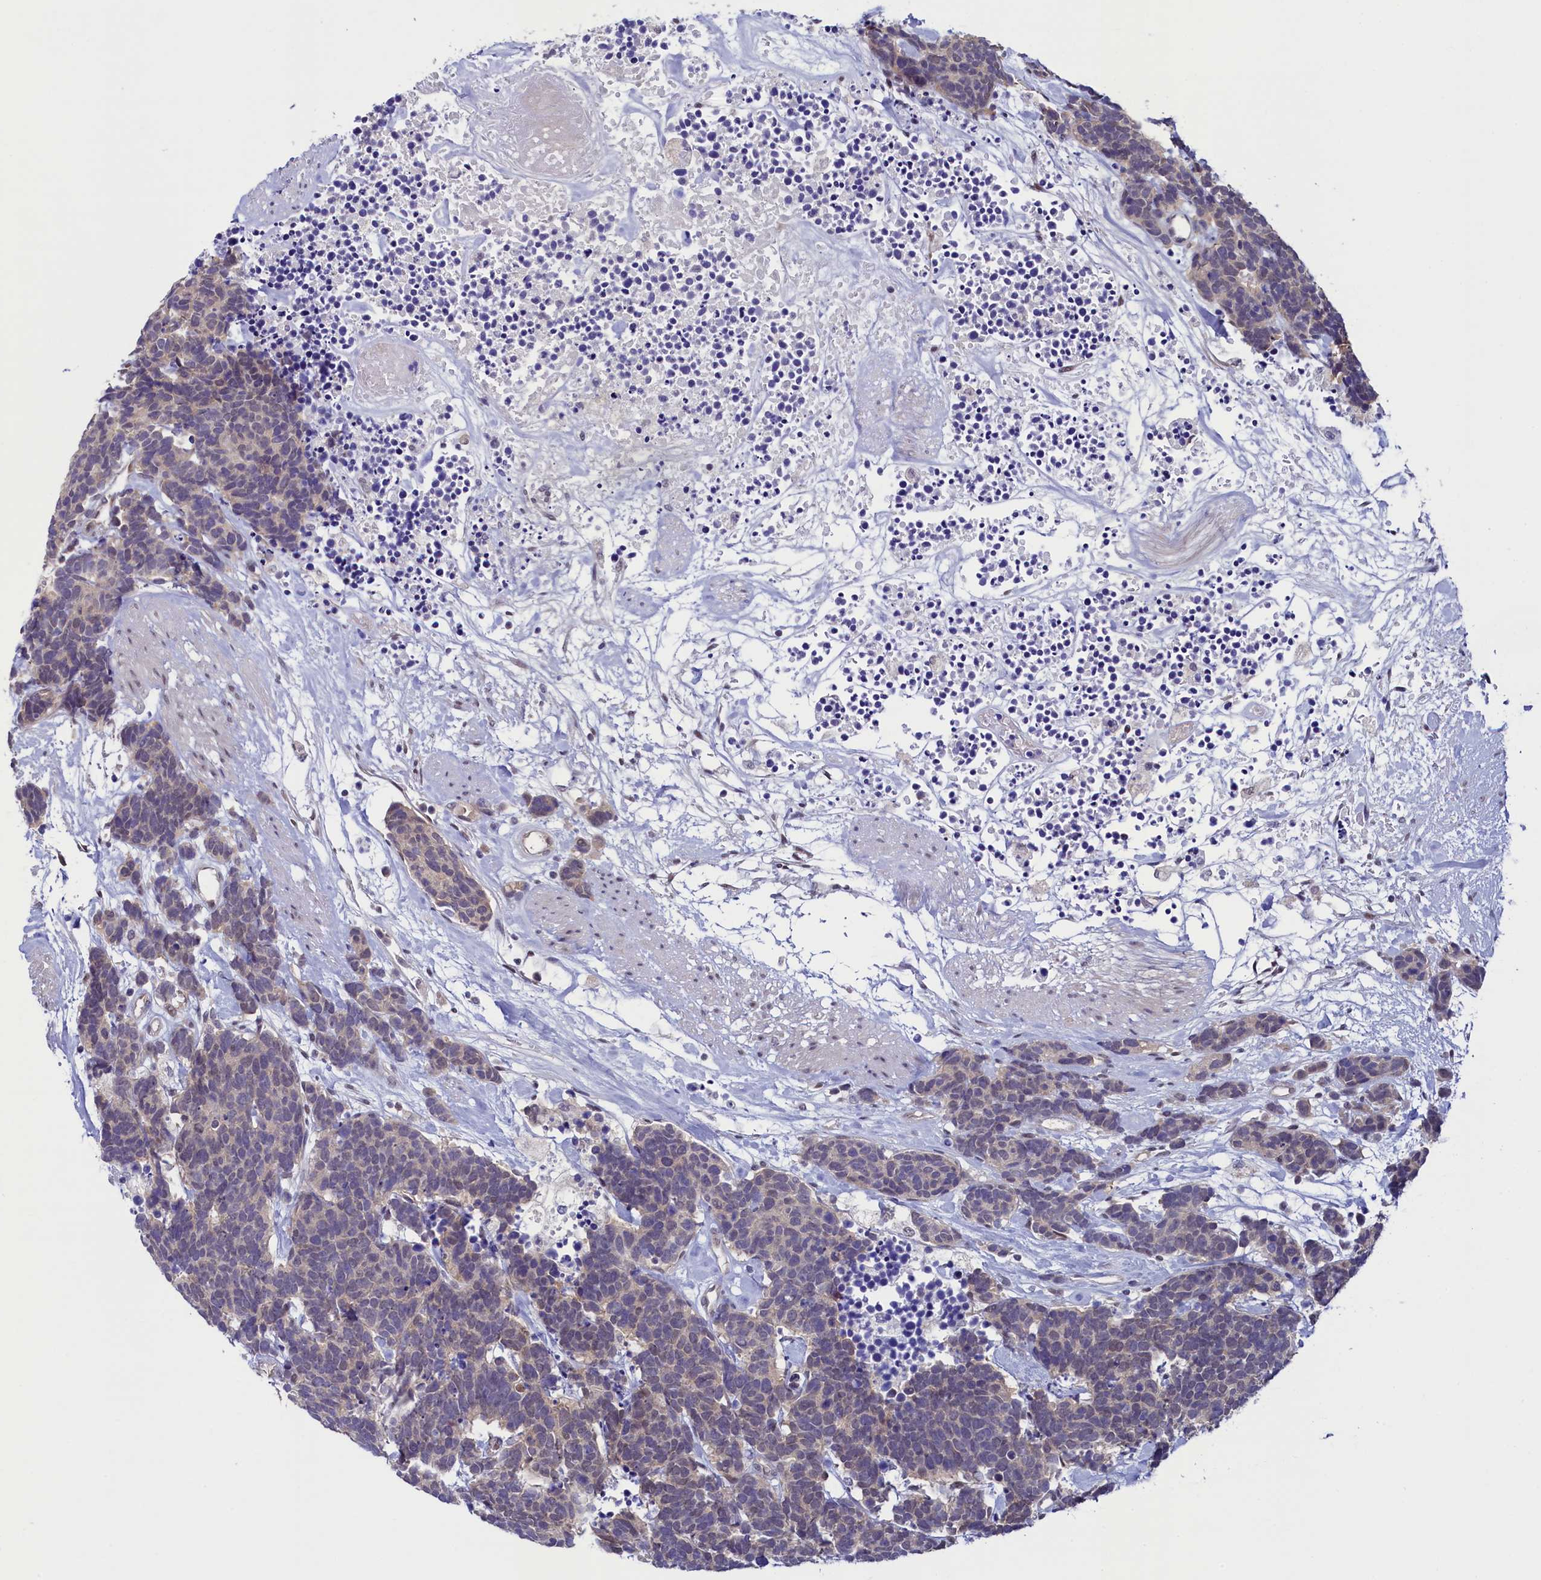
{"staining": {"intensity": "weak", "quantity": "<25%", "location": "nuclear"}, "tissue": "carcinoid", "cell_type": "Tumor cells", "image_type": "cancer", "snomed": [{"axis": "morphology", "description": "Carcinoma, NOS"}, {"axis": "morphology", "description": "Carcinoid, malignant, NOS"}, {"axis": "topography", "description": "Urinary bladder"}], "caption": "Tumor cells are negative for brown protein staining in carcinoid.", "gene": "FLYWCH2", "patient": {"sex": "male", "age": 57}}